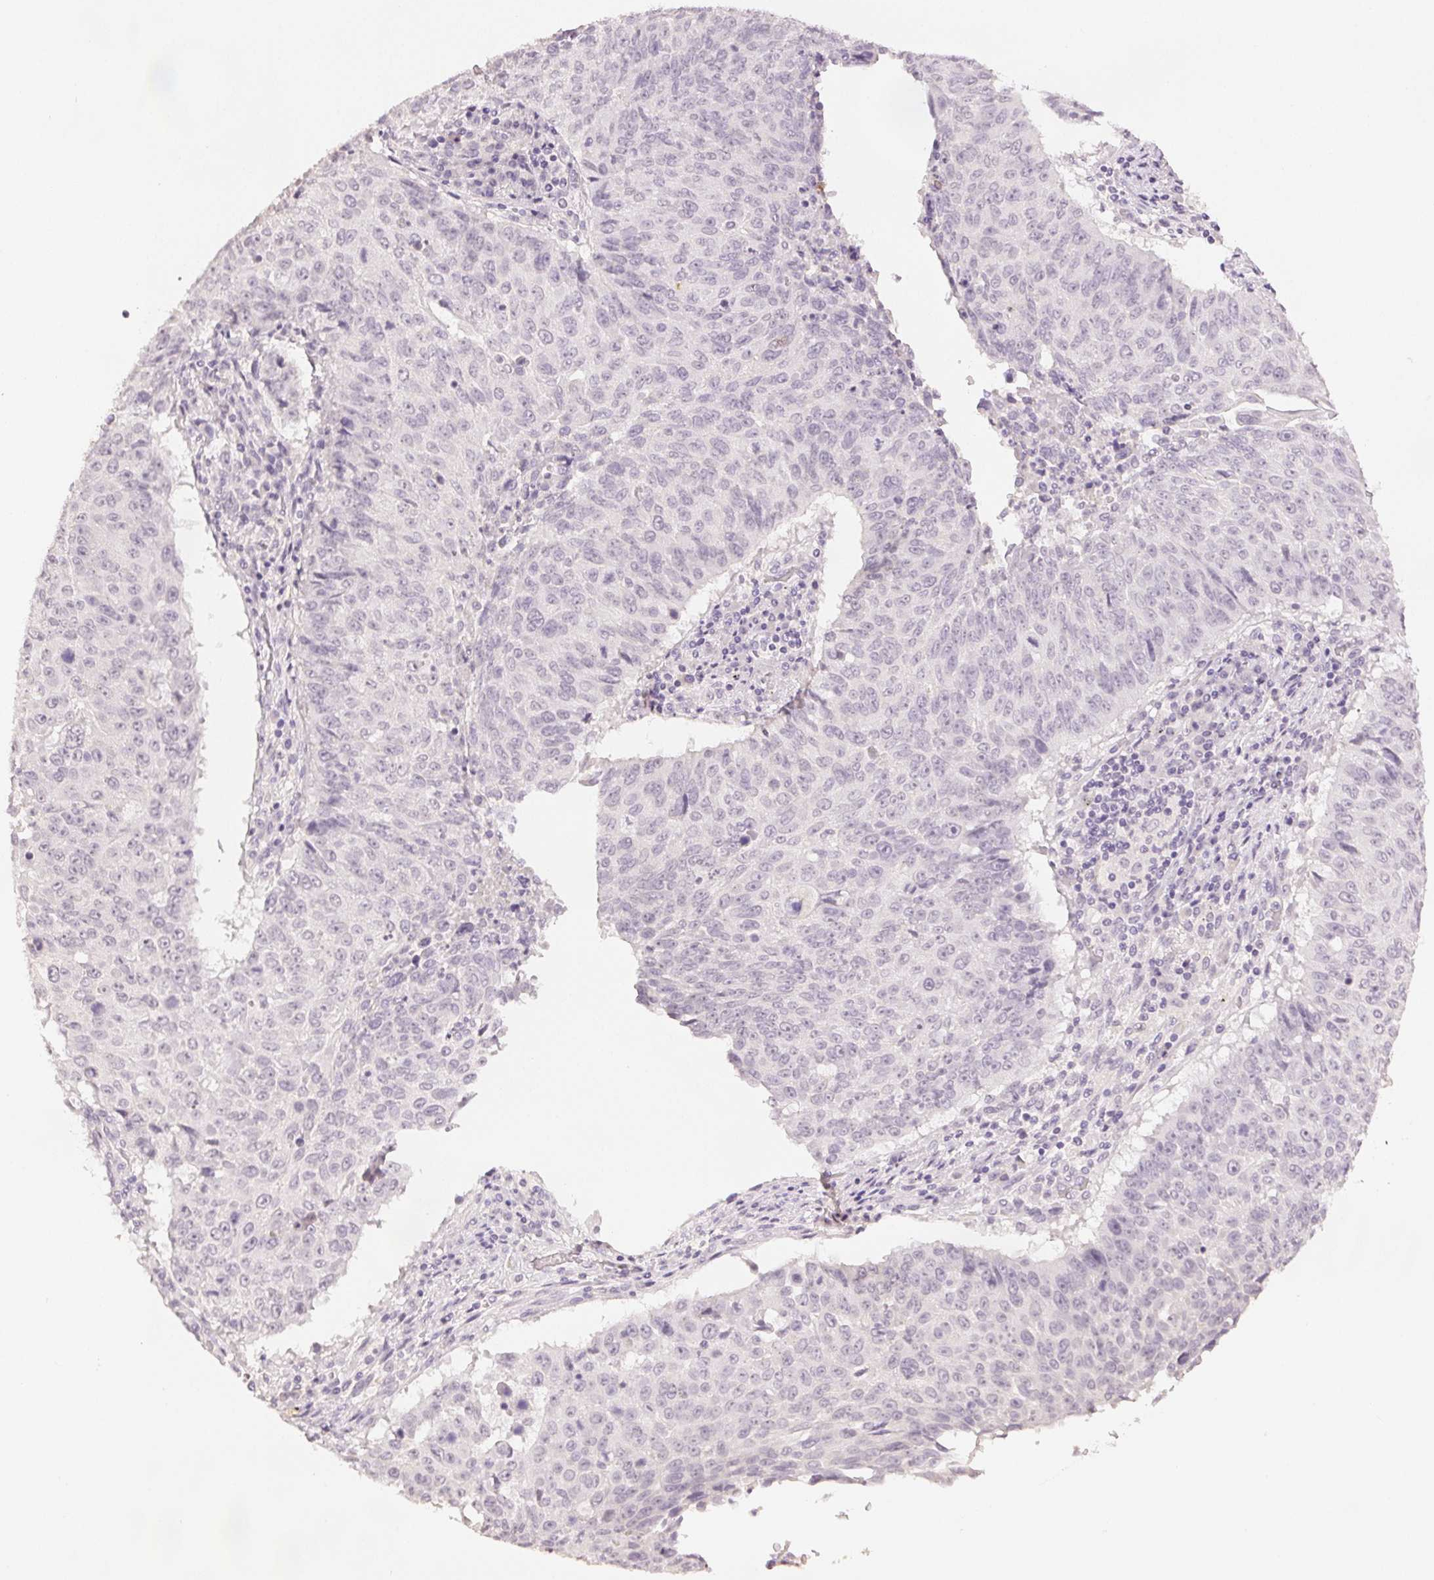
{"staining": {"intensity": "negative", "quantity": "none", "location": "none"}, "tissue": "lung cancer", "cell_type": "Tumor cells", "image_type": "cancer", "snomed": [{"axis": "morphology", "description": "Normal tissue, NOS"}, {"axis": "morphology", "description": "Squamous cell carcinoma, NOS"}, {"axis": "topography", "description": "Bronchus"}, {"axis": "topography", "description": "Lung"}], "caption": "Squamous cell carcinoma (lung) was stained to show a protein in brown. There is no significant staining in tumor cells.", "gene": "SCGN", "patient": {"sex": "male", "age": 64}}